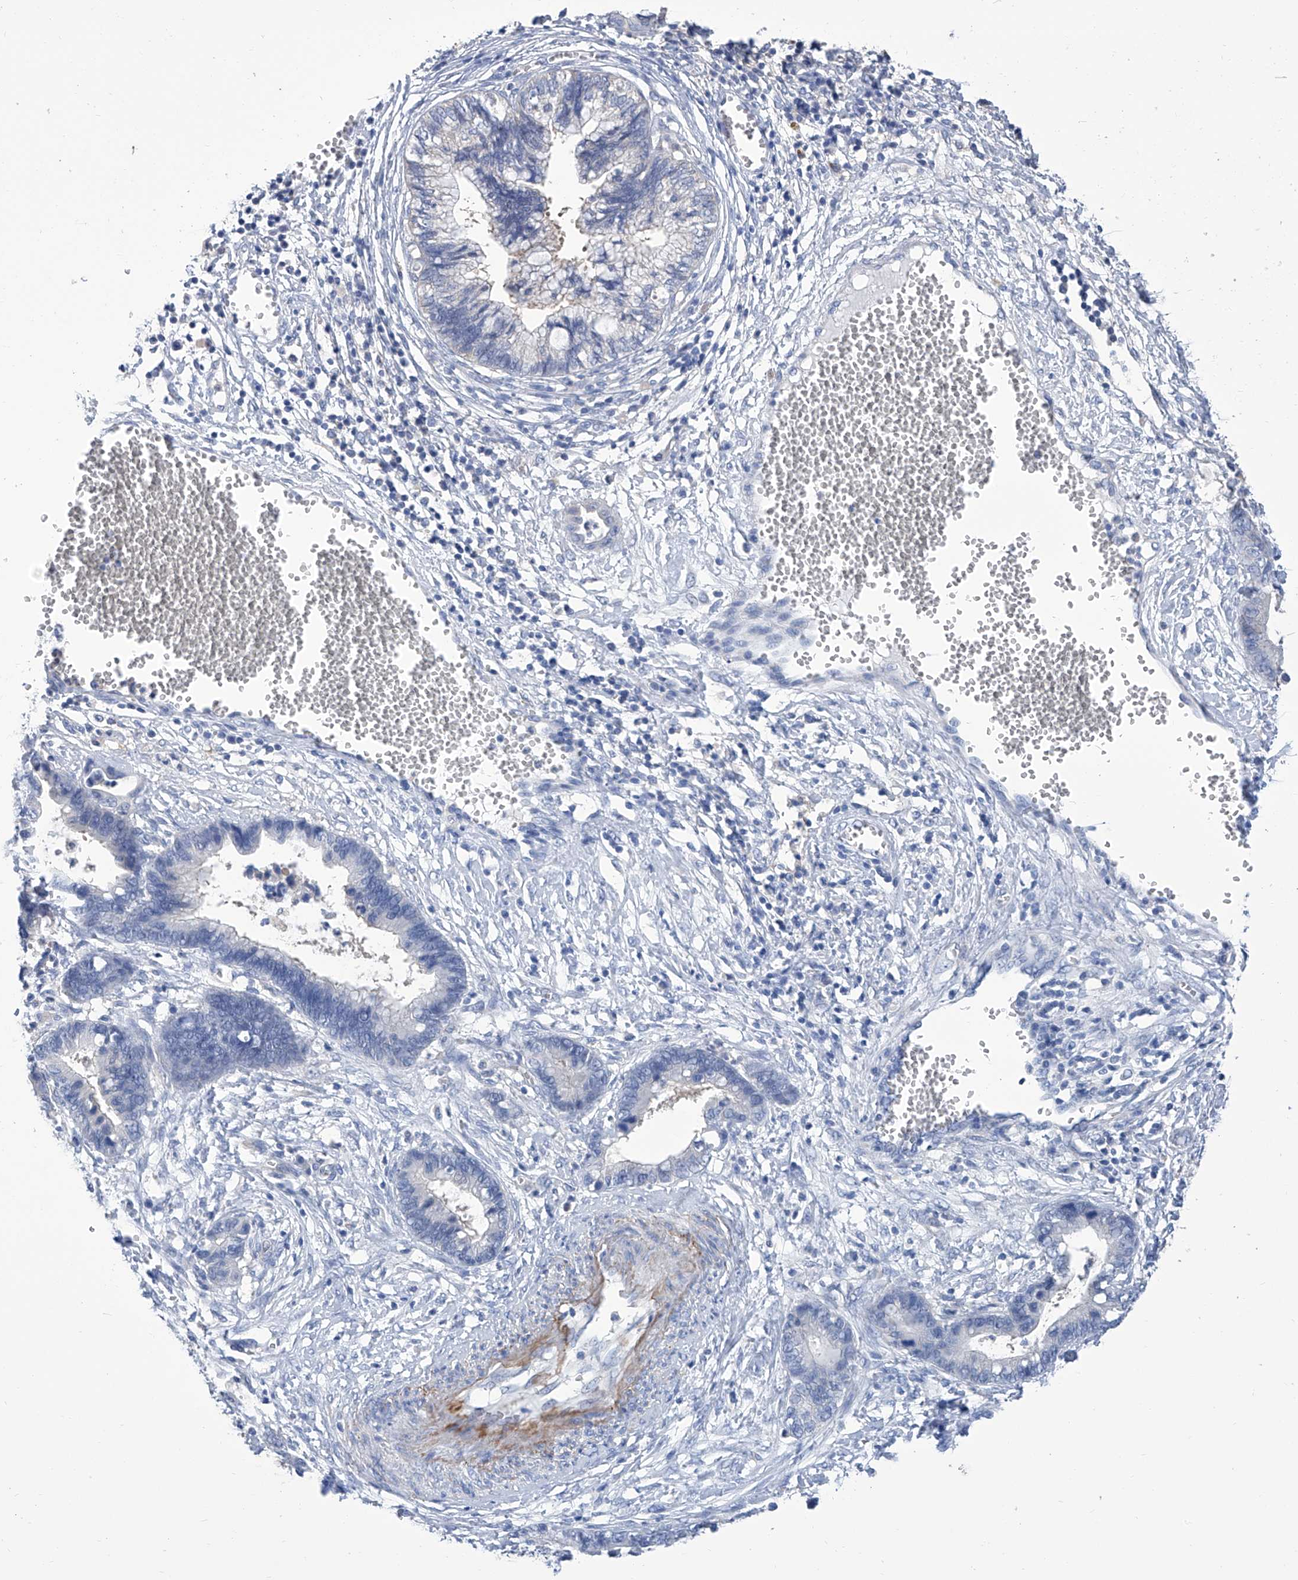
{"staining": {"intensity": "negative", "quantity": "none", "location": "none"}, "tissue": "cervical cancer", "cell_type": "Tumor cells", "image_type": "cancer", "snomed": [{"axis": "morphology", "description": "Adenocarcinoma, NOS"}, {"axis": "topography", "description": "Cervix"}], "caption": "This is an IHC image of human cervical cancer (adenocarcinoma). There is no staining in tumor cells.", "gene": "SMS", "patient": {"sex": "female", "age": 44}}